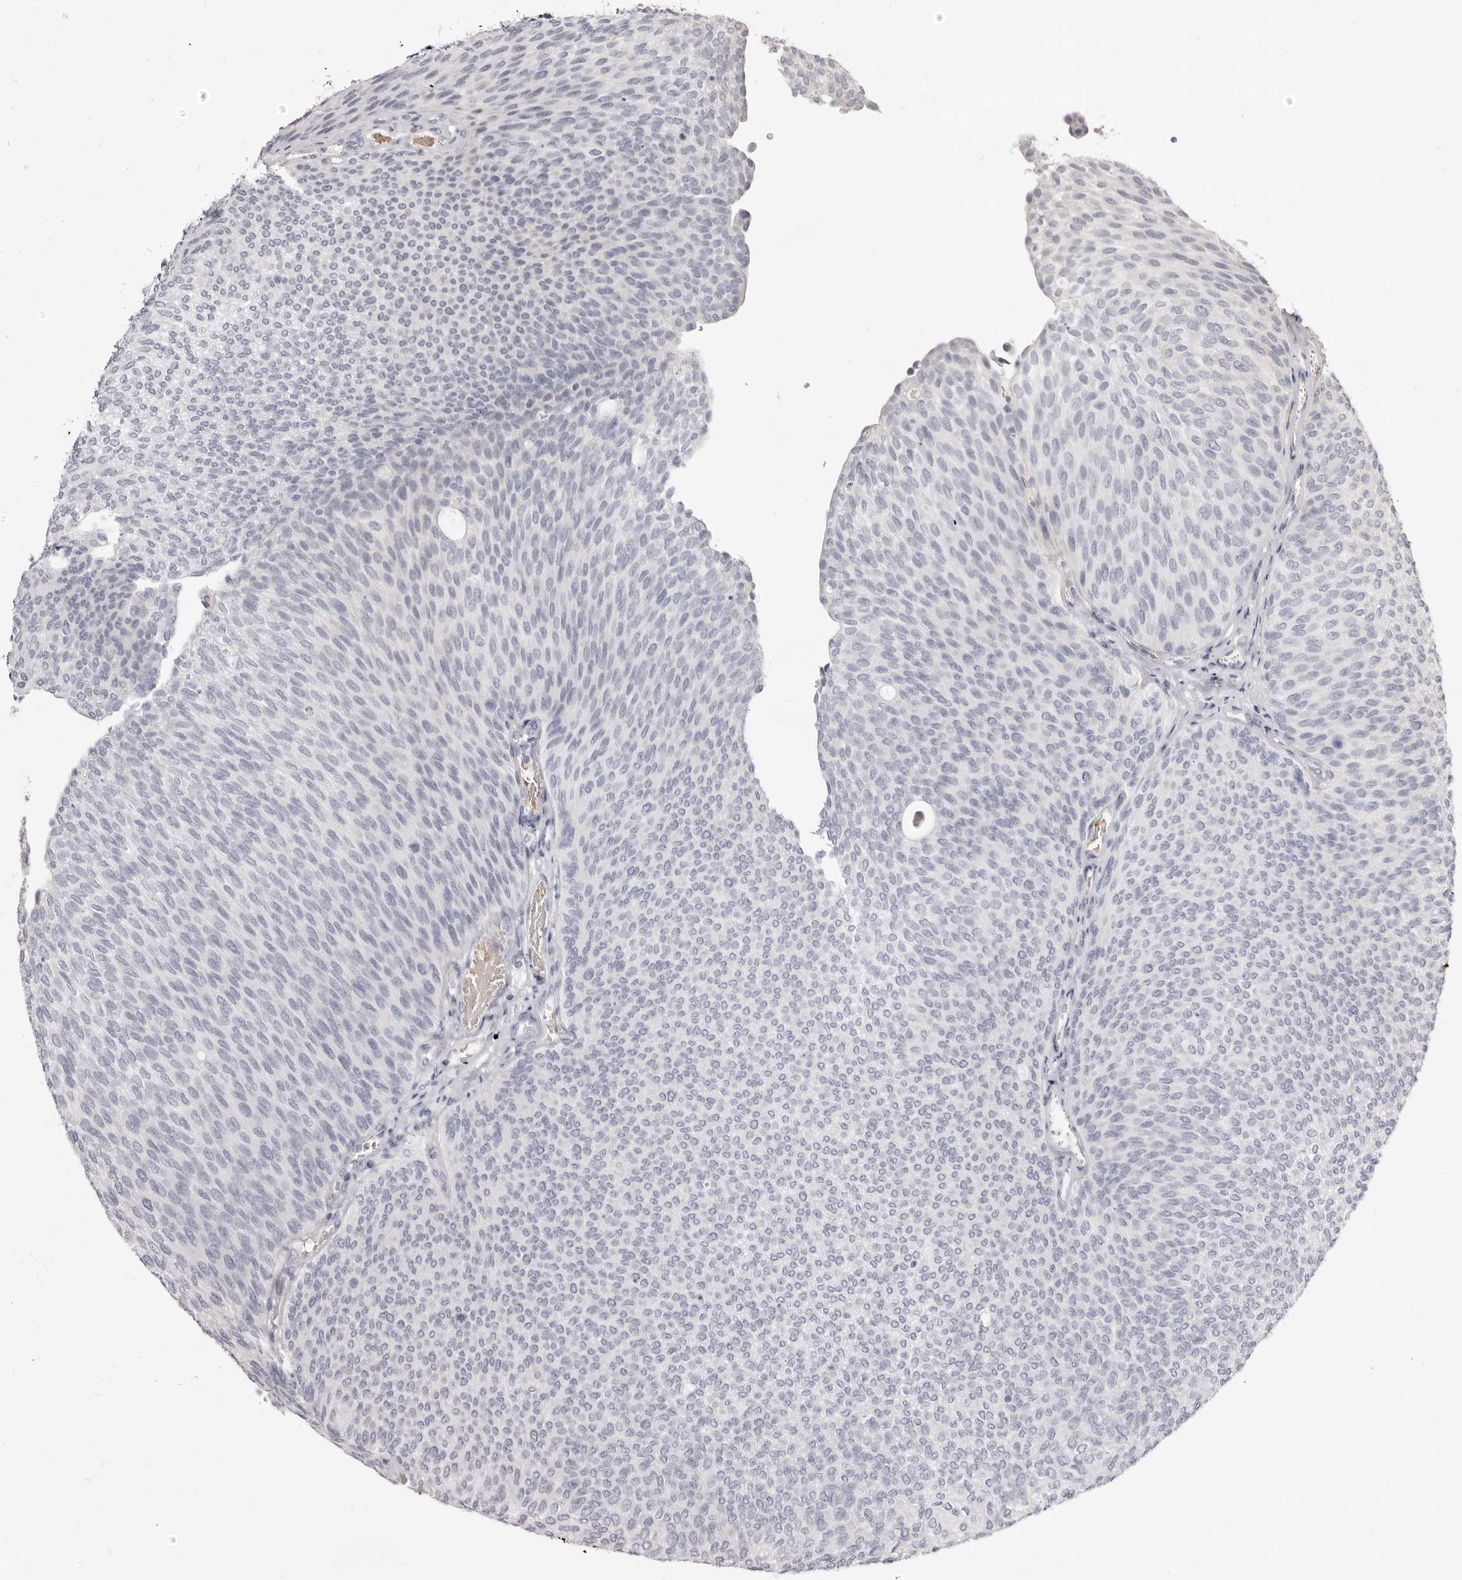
{"staining": {"intensity": "negative", "quantity": "none", "location": "none"}, "tissue": "urothelial cancer", "cell_type": "Tumor cells", "image_type": "cancer", "snomed": [{"axis": "morphology", "description": "Urothelial carcinoma, Low grade"}, {"axis": "topography", "description": "Urinary bladder"}], "caption": "Tumor cells show no significant protein expression in urothelial carcinoma (low-grade). (DAB (3,3'-diaminobenzidine) immunohistochemistry (IHC), high magnification).", "gene": "KIF2B", "patient": {"sex": "female", "age": 79}}